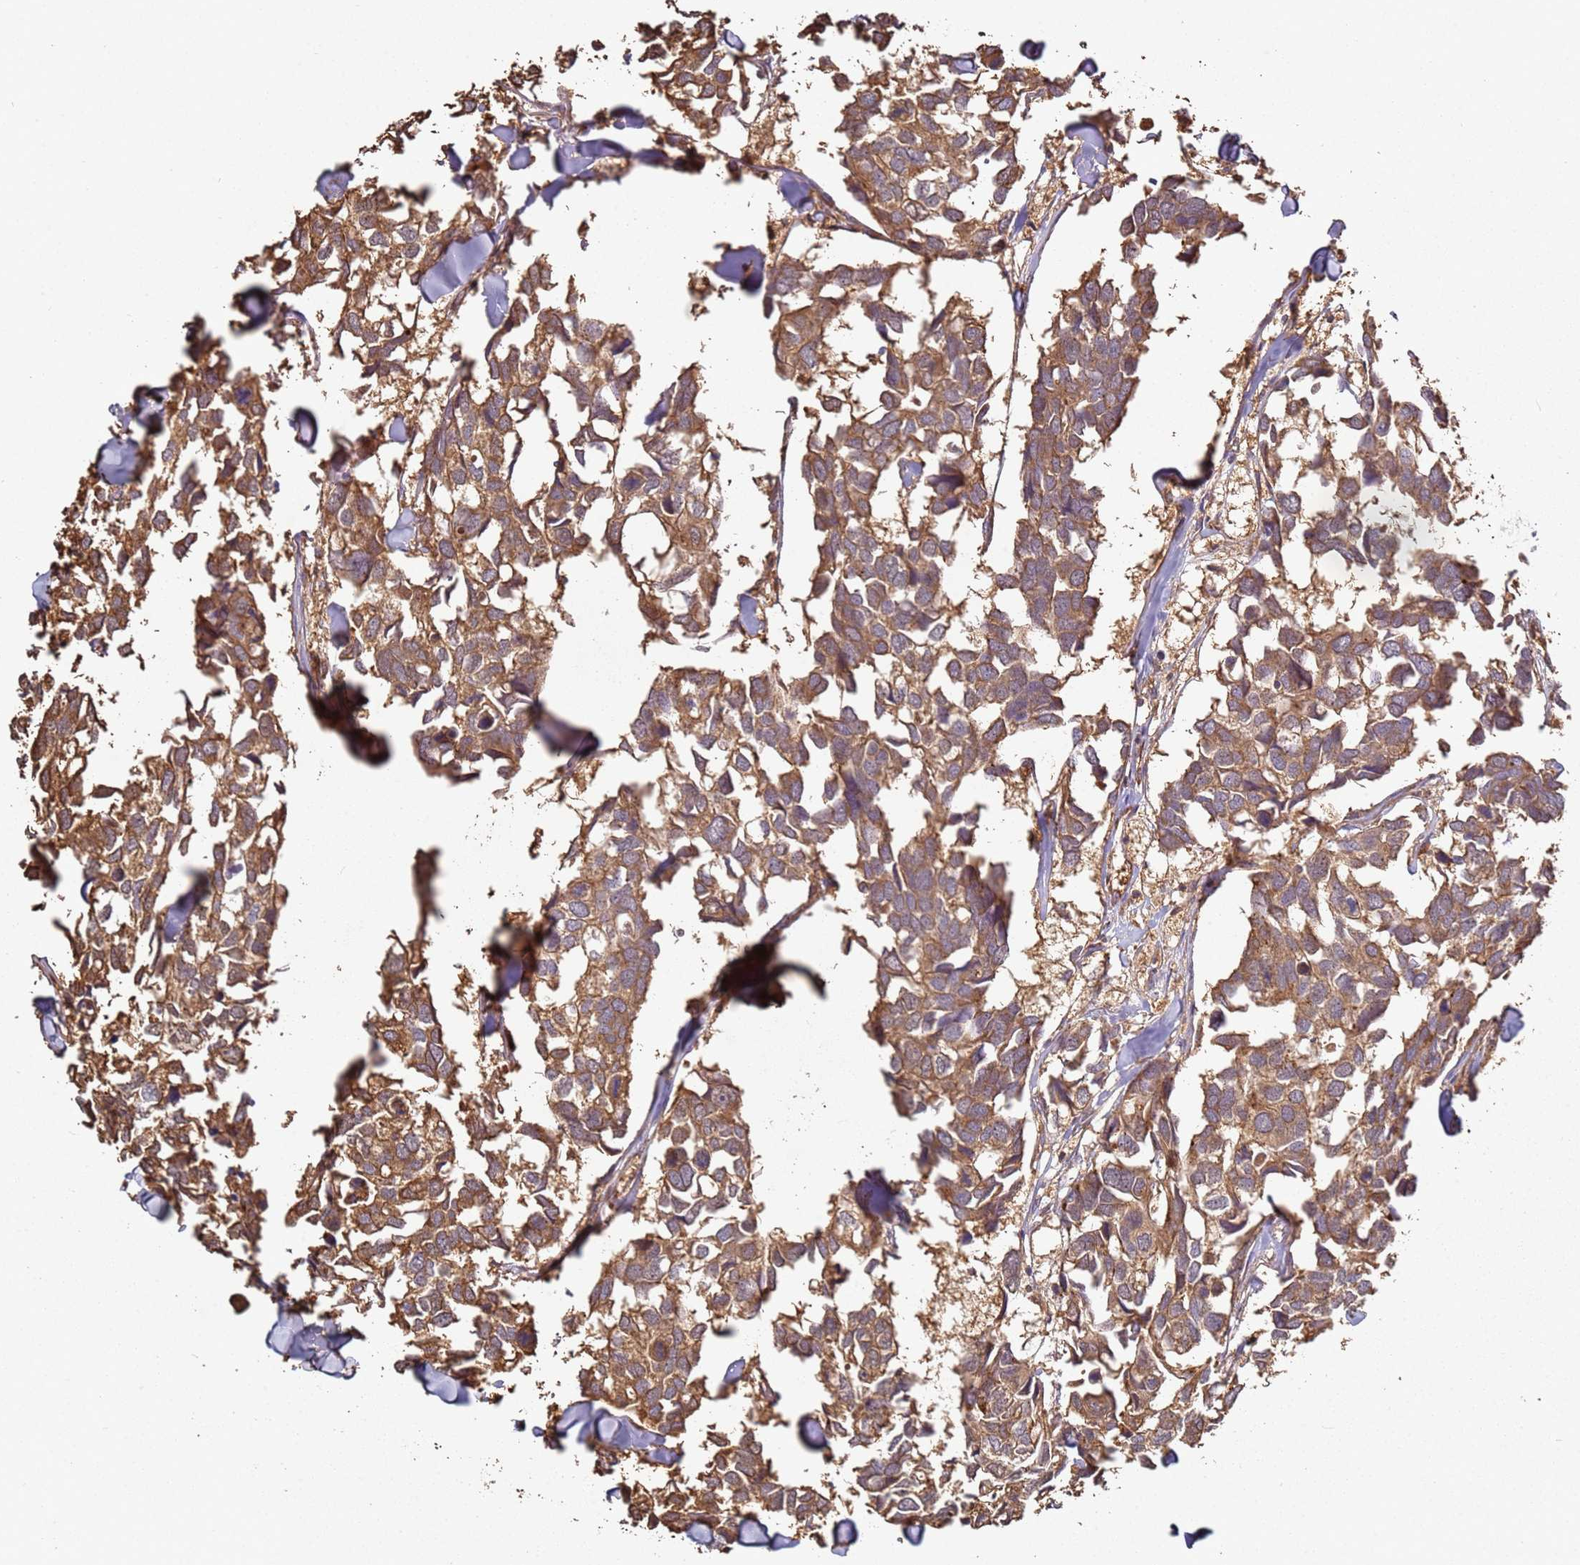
{"staining": {"intensity": "moderate", "quantity": ">75%", "location": "cytoplasmic/membranous"}, "tissue": "breast cancer", "cell_type": "Tumor cells", "image_type": "cancer", "snomed": [{"axis": "morphology", "description": "Duct carcinoma"}, {"axis": "topography", "description": "Breast"}], "caption": "High-magnification brightfield microscopy of breast cancer stained with DAB (3,3'-diaminobenzidine) (brown) and counterstained with hematoxylin (blue). tumor cells exhibit moderate cytoplasmic/membranous expression is identified in approximately>75% of cells.", "gene": "SCGB2B2", "patient": {"sex": "female", "age": 83}}